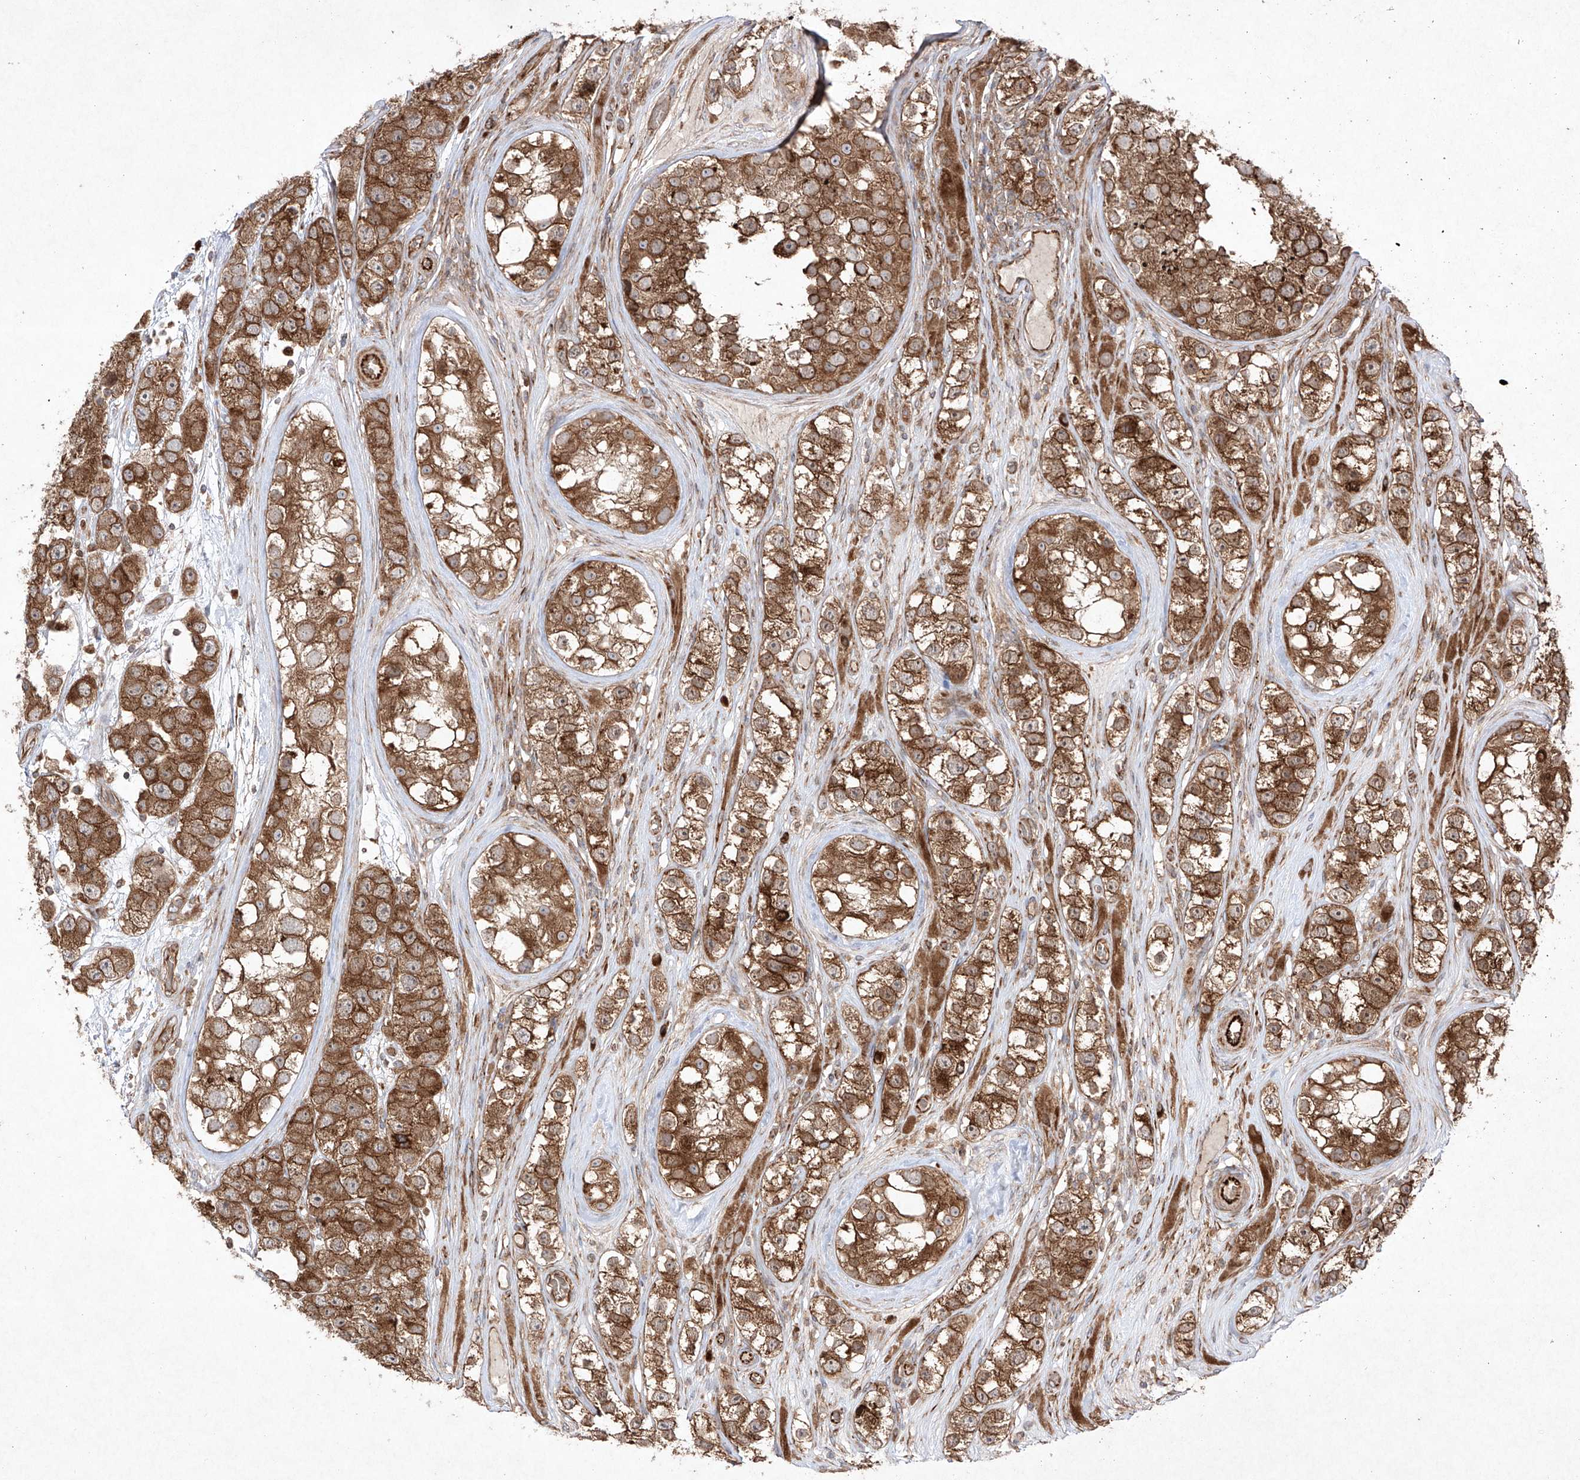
{"staining": {"intensity": "strong", "quantity": ">75%", "location": "cytoplasmic/membranous"}, "tissue": "testis cancer", "cell_type": "Tumor cells", "image_type": "cancer", "snomed": [{"axis": "morphology", "description": "Seminoma, NOS"}, {"axis": "topography", "description": "Testis"}], "caption": "This photomicrograph exhibits immunohistochemistry staining of testis seminoma, with high strong cytoplasmic/membranous staining in about >75% of tumor cells.", "gene": "YKT6", "patient": {"sex": "male", "age": 28}}